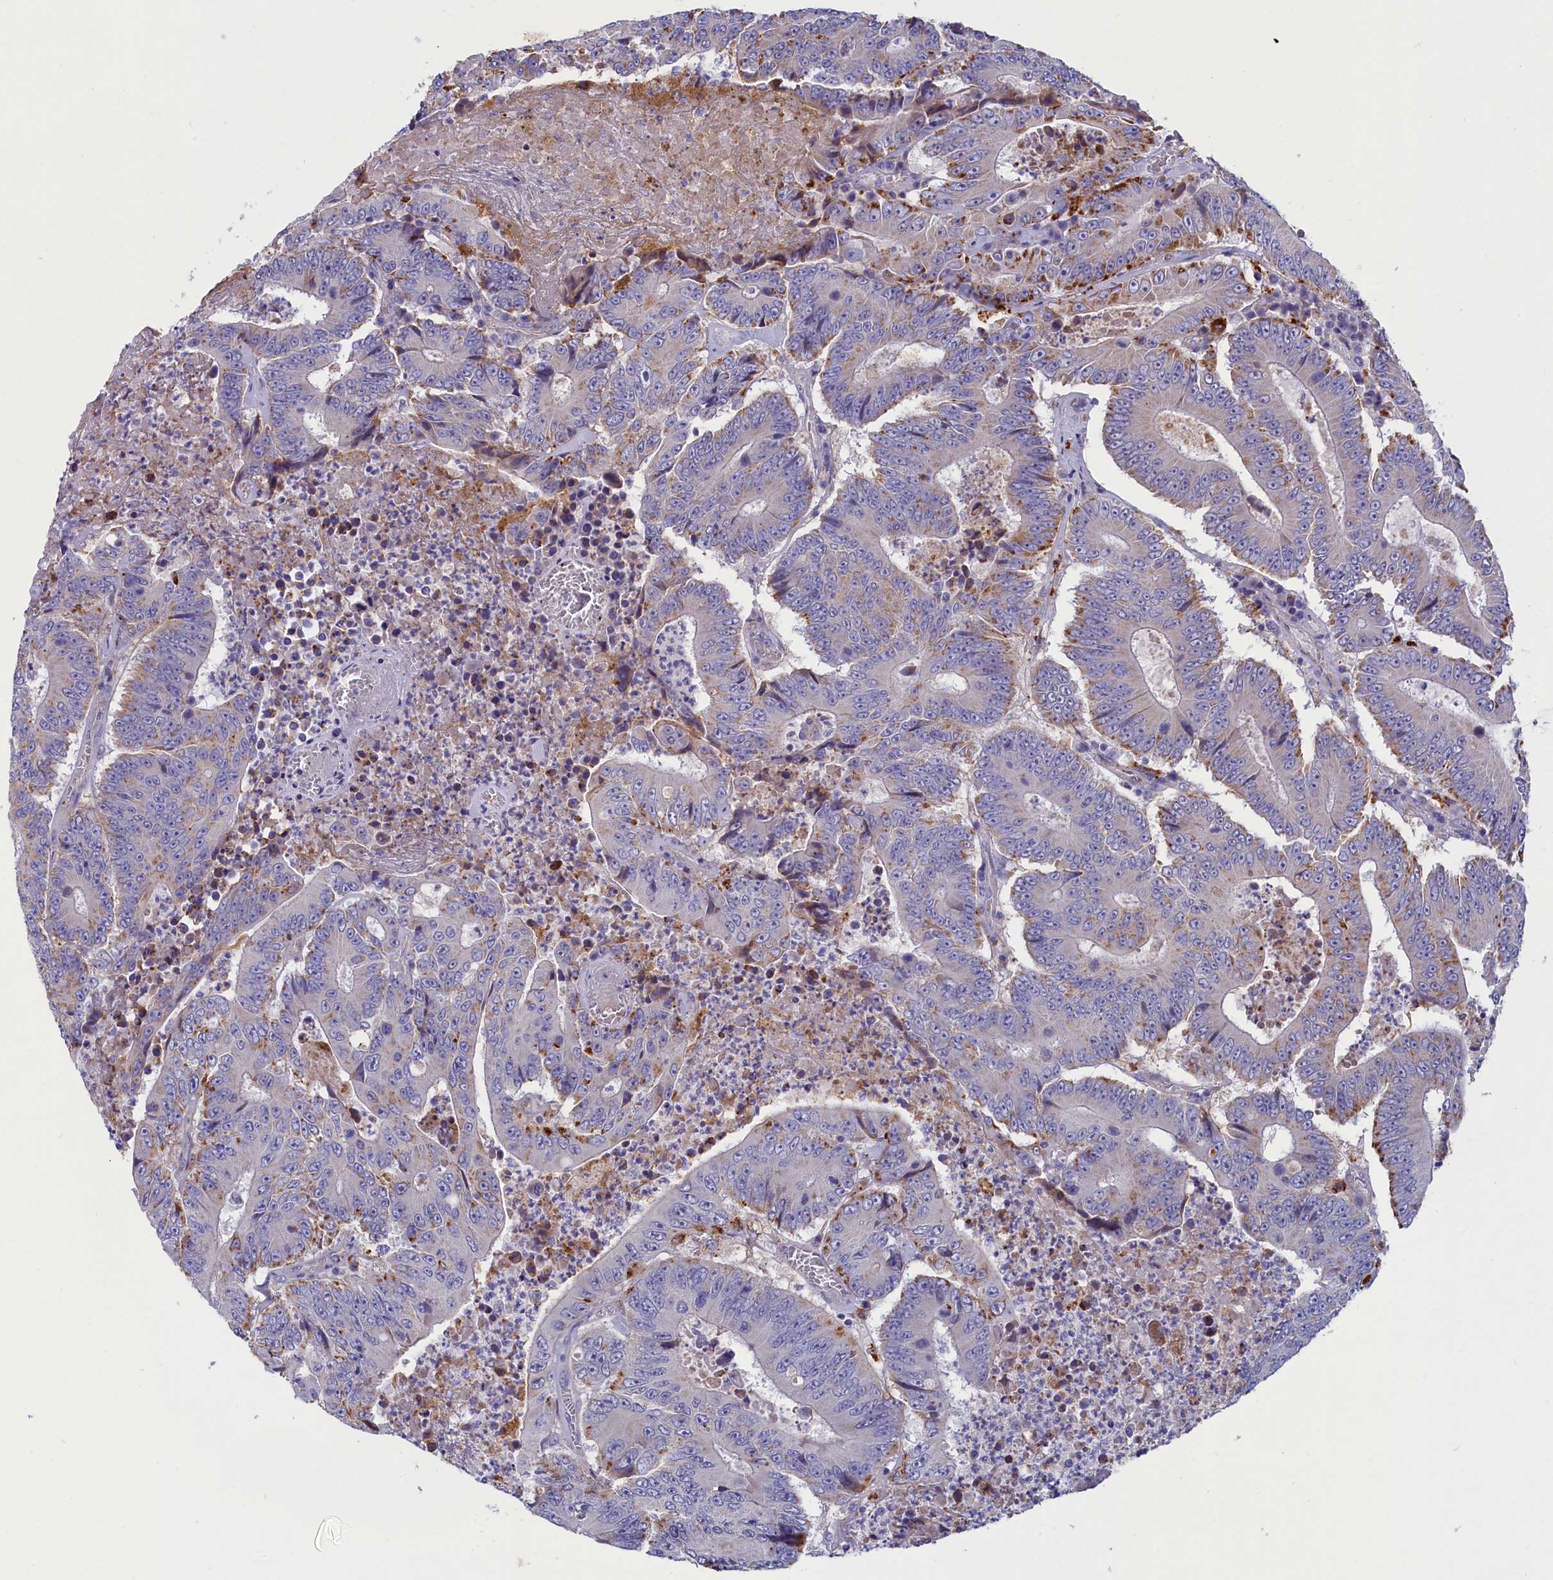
{"staining": {"intensity": "moderate", "quantity": "<25%", "location": "cytoplasmic/membranous"}, "tissue": "colorectal cancer", "cell_type": "Tumor cells", "image_type": "cancer", "snomed": [{"axis": "morphology", "description": "Adenocarcinoma, NOS"}, {"axis": "topography", "description": "Colon"}], "caption": "Adenocarcinoma (colorectal) was stained to show a protein in brown. There is low levels of moderate cytoplasmic/membranous staining in about <25% of tumor cells.", "gene": "WDR6", "patient": {"sex": "male", "age": 83}}